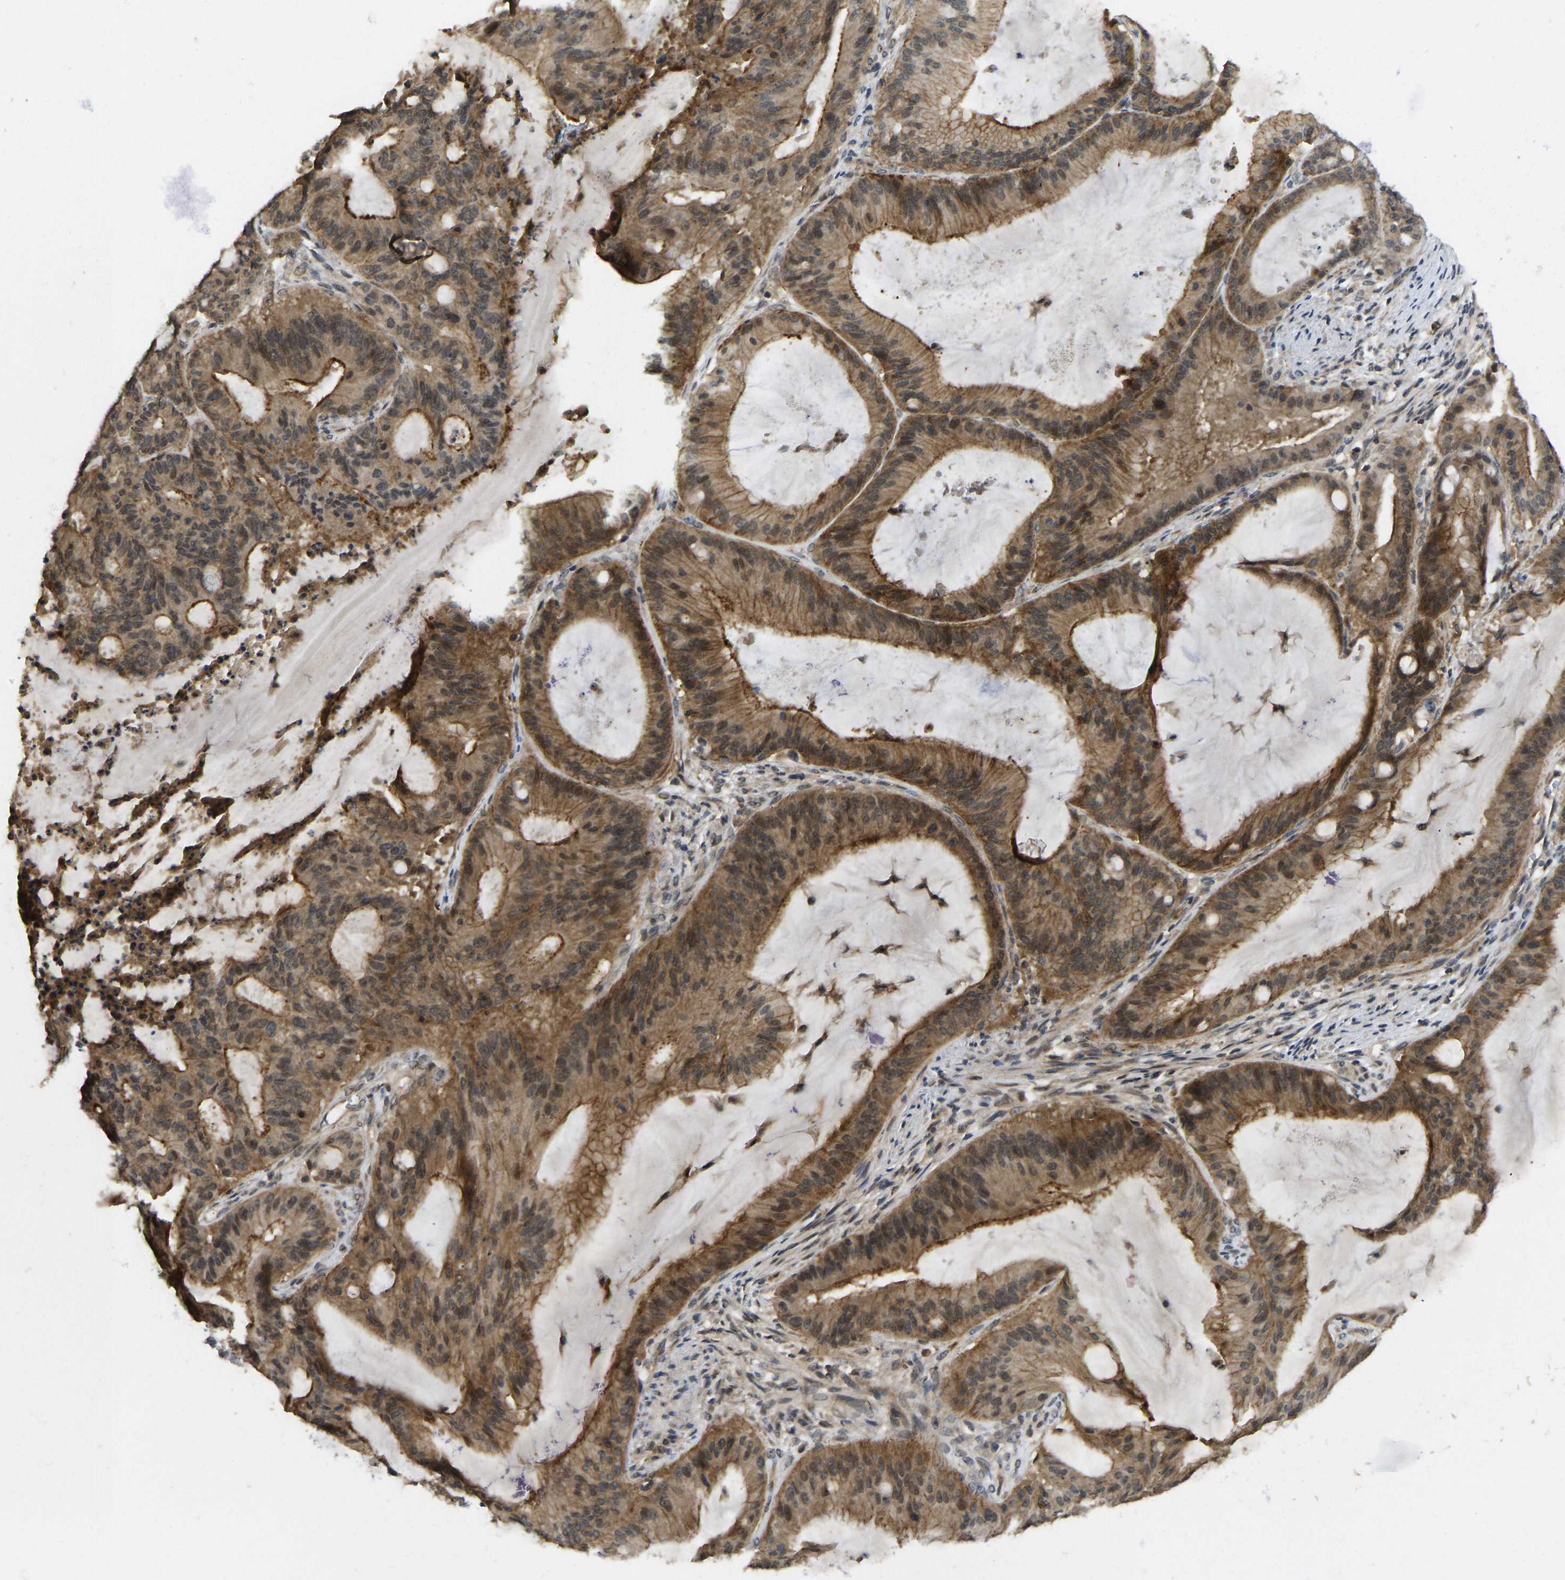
{"staining": {"intensity": "moderate", "quantity": ">75%", "location": "cytoplasmic/membranous"}, "tissue": "liver cancer", "cell_type": "Tumor cells", "image_type": "cancer", "snomed": [{"axis": "morphology", "description": "Normal tissue, NOS"}, {"axis": "morphology", "description": "Cholangiocarcinoma"}, {"axis": "topography", "description": "Liver"}, {"axis": "topography", "description": "Peripheral nerve tissue"}], "caption": "Moderate cytoplasmic/membranous expression is appreciated in about >75% of tumor cells in liver cancer (cholangiocarcinoma).", "gene": "NDRG3", "patient": {"sex": "female", "age": 73}}